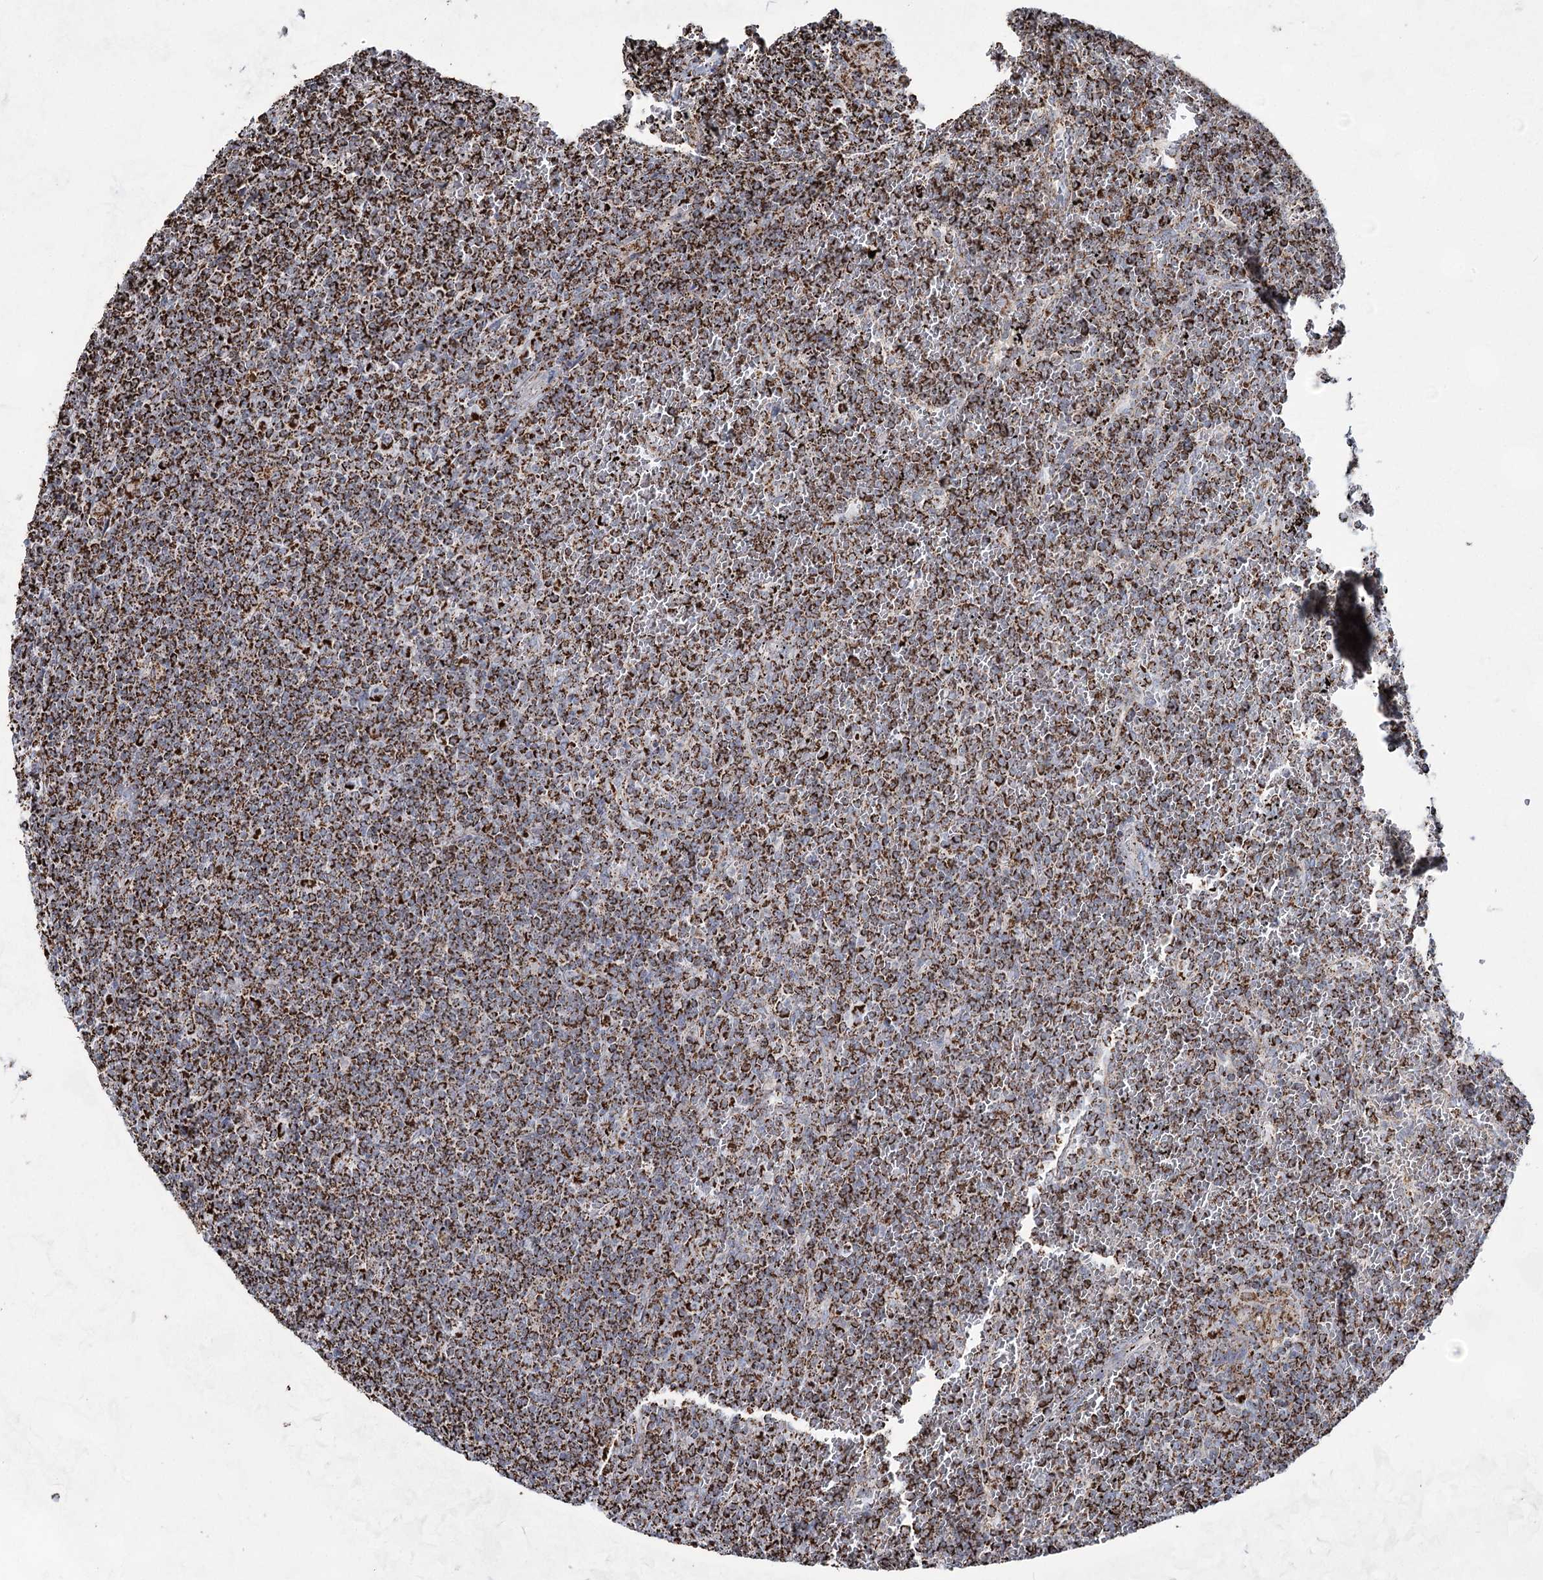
{"staining": {"intensity": "strong", "quantity": ">75%", "location": "cytoplasmic/membranous"}, "tissue": "lymphoma", "cell_type": "Tumor cells", "image_type": "cancer", "snomed": [{"axis": "morphology", "description": "Malignant lymphoma, non-Hodgkin's type, Low grade"}, {"axis": "topography", "description": "Spleen"}], "caption": "Human low-grade malignant lymphoma, non-Hodgkin's type stained with a protein marker displays strong staining in tumor cells.", "gene": "CWF19L1", "patient": {"sex": "female", "age": 19}}